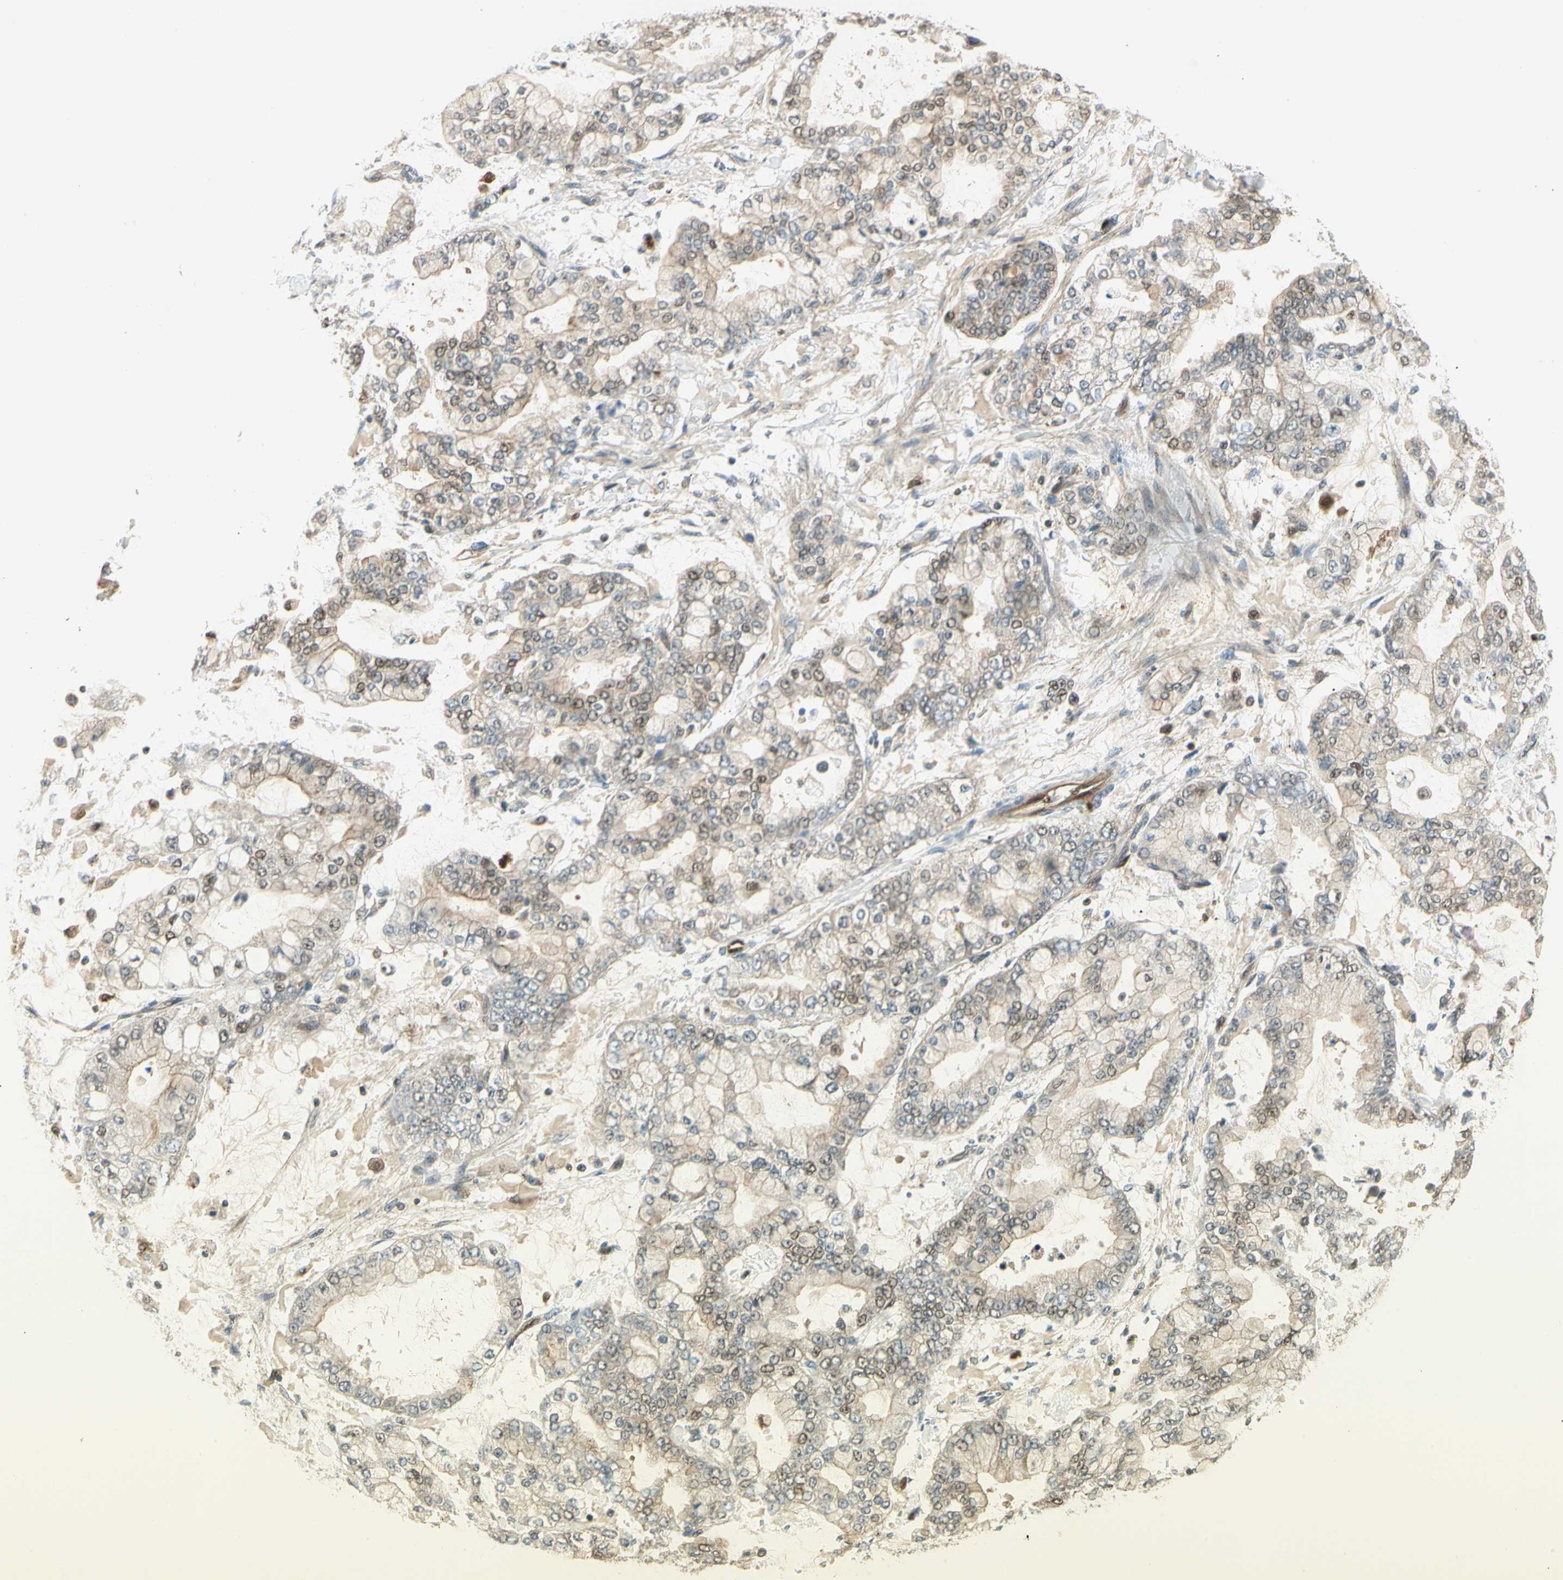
{"staining": {"intensity": "weak", "quantity": "<25%", "location": "nuclear"}, "tissue": "stomach cancer", "cell_type": "Tumor cells", "image_type": "cancer", "snomed": [{"axis": "morphology", "description": "Normal tissue, NOS"}, {"axis": "morphology", "description": "Adenocarcinoma, NOS"}, {"axis": "topography", "description": "Stomach, upper"}, {"axis": "topography", "description": "Stomach"}], "caption": "Immunohistochemical staining of stomach cancer (adenocarcinoma) demonstrates no significant staining in tumor cells. (Immunohistochemistry (ihc), brightfield microscopy, high magnification).", "gene": "LTA4H", "patient": {"sex": "male", "age": 76}}